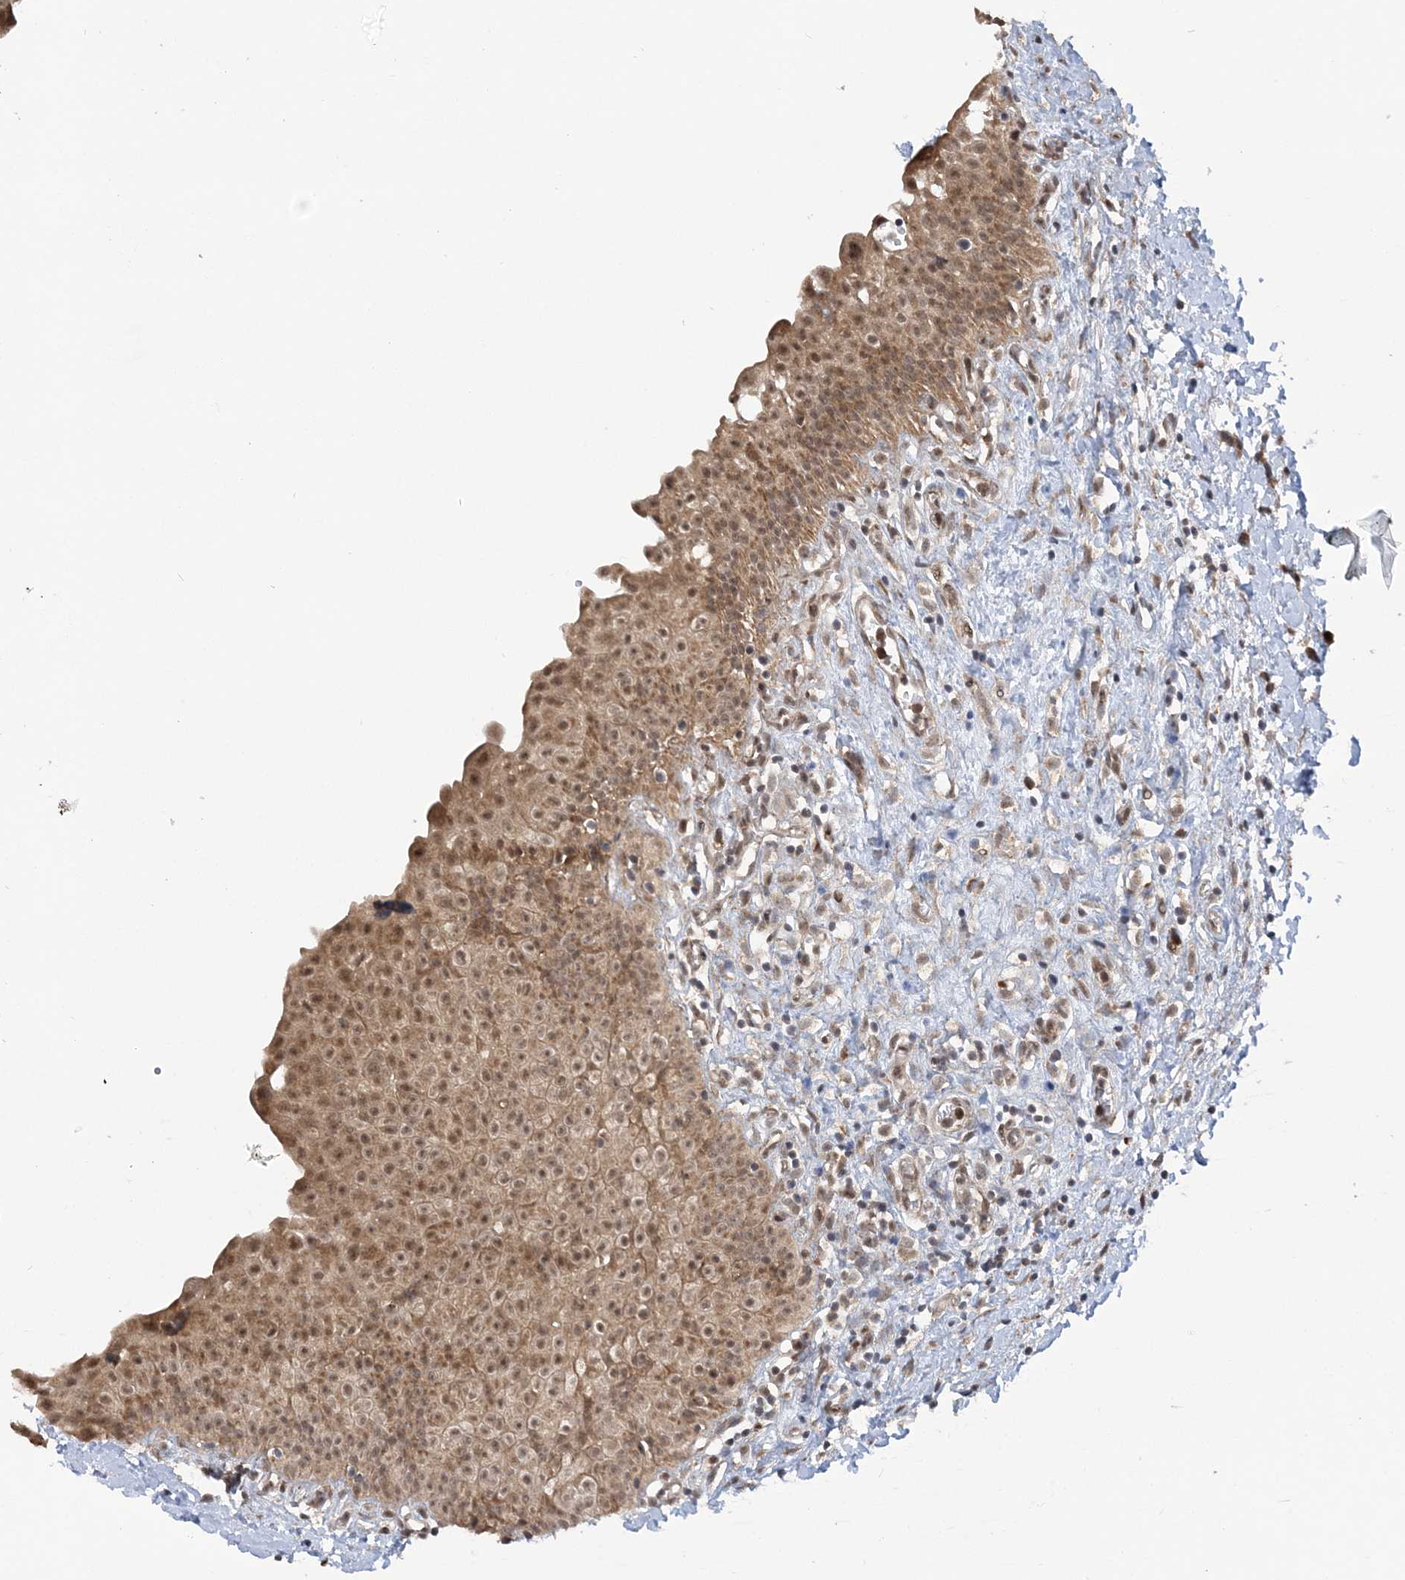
{"staining": {"intensity": "moderate", "quantity": ">75%", "location": "cytoplasmic/membranous,nuclear"}, "tissue": "urinary bladder", "cell_type": "Urothelial cells", "image_type": "normal", "snomed": [{"axis": "morphology", "description": "Normal tissue, NOS"}, {"axis": "topography", "description": "Urinary bladder"}], "caption": "Urinary bladder was stained to show a protein in brown. There is medium levels of moderate cytoplasmic/membranous,nuclear expression in approximately >75% of urothelial cells. The staining was performed using DAB to visualize the protein expression in brown, while the nuclei were stained in blue with hematoxylin (Magnification: 20x).", "gene": "MRPL47", "patient": {"sex": "male", "age": 51}}